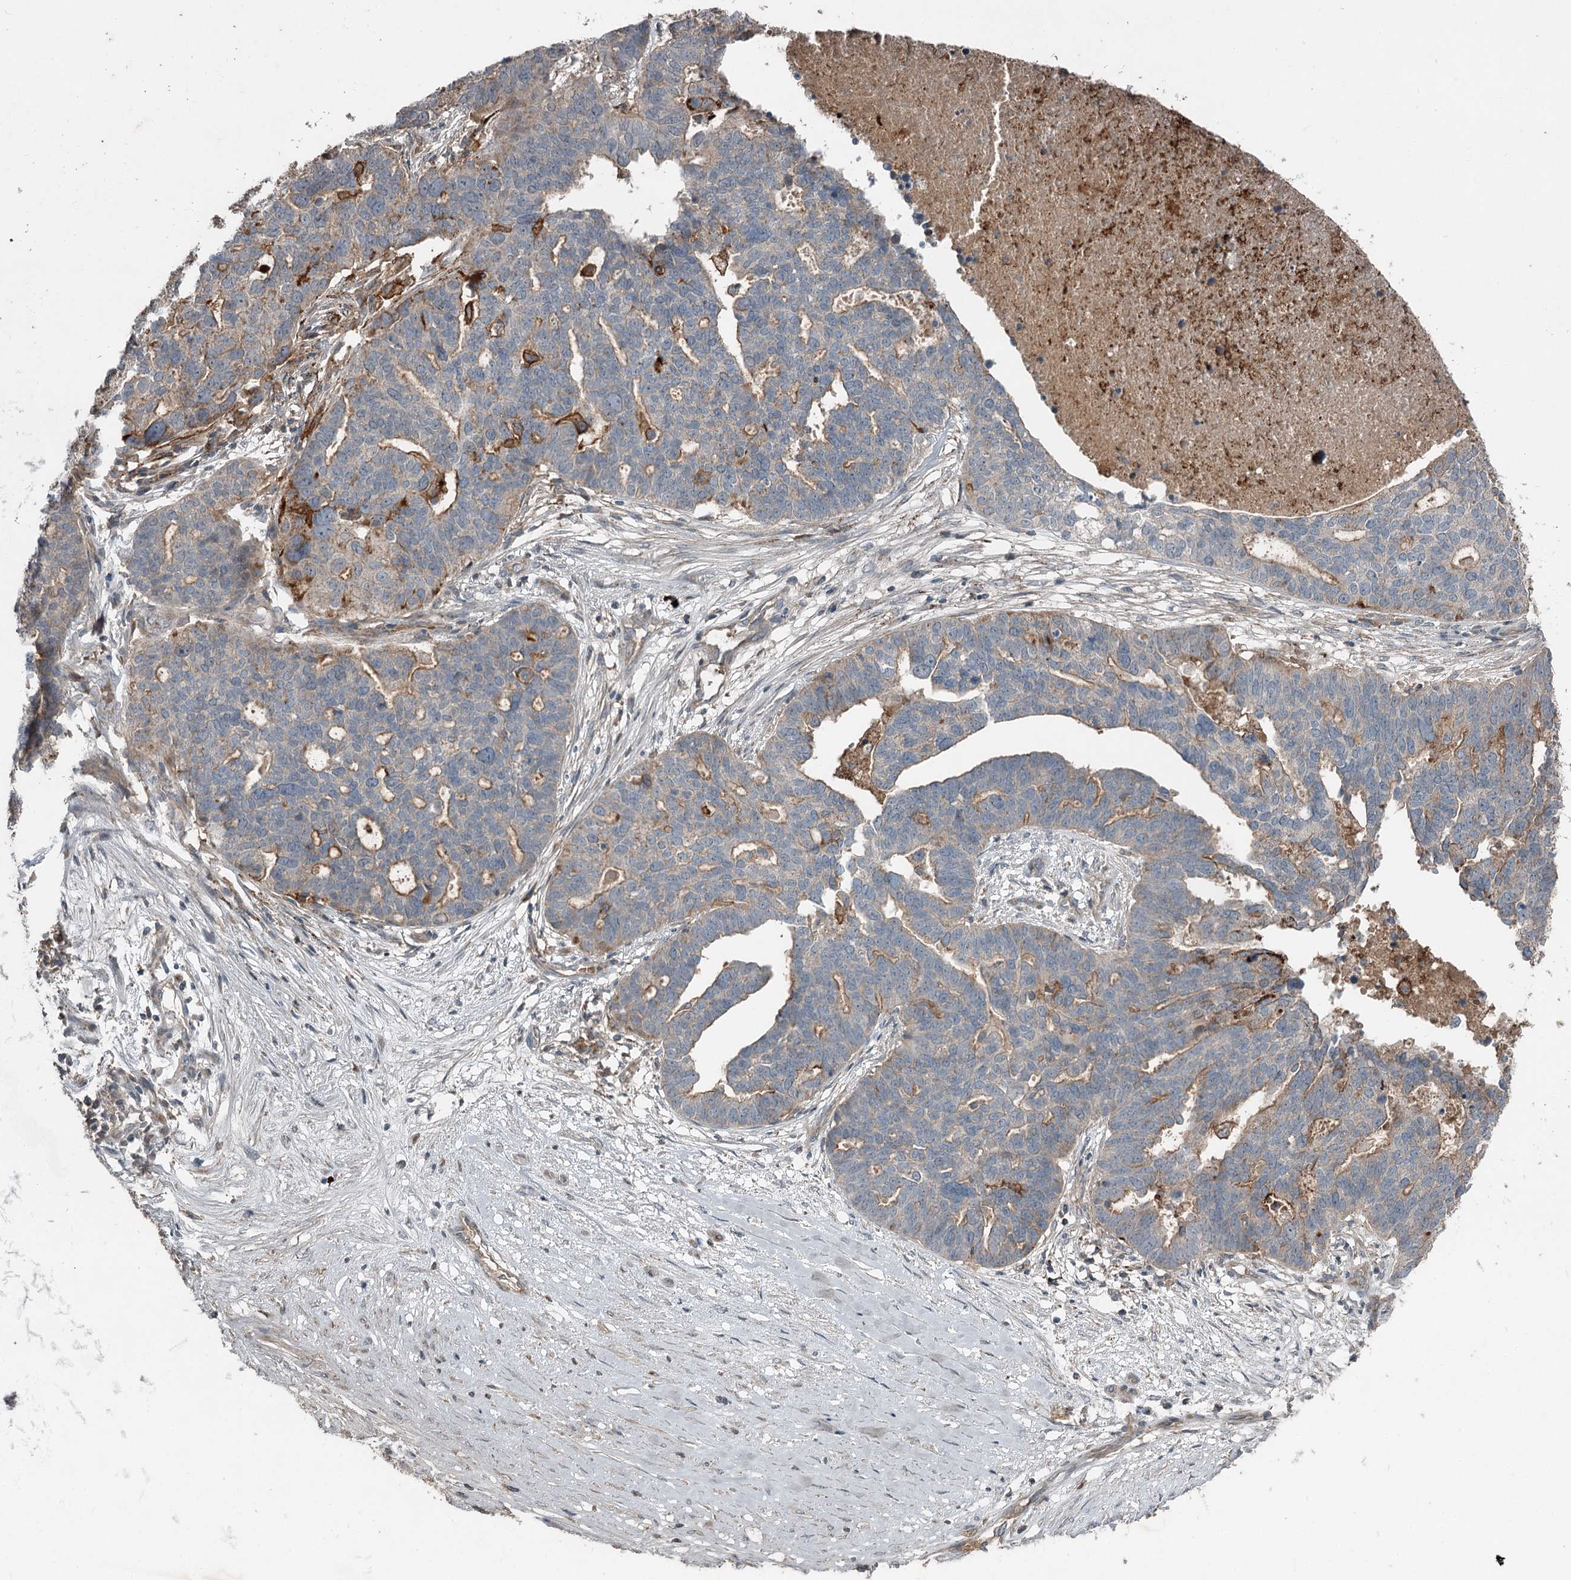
{"staining": {"intensity": "moderate", "quantity": "<25%", "location": "cytoplasmic/membranous"}, "tissue": "ovarian cancer", "cell_type": "Tumor cells", "image_type": "cancer", "snomed": [{"axis": "morphology", "description": "Cystadenocarcinoma, serous, NOS"}, {"axis": "topography", "description": "Ovary"}], "caption": "Immunohistochemistry micrograph of human ovarian serous cystadenocarcinoma stained for a protein (brown), which shows low levels of moderate cytoplasmic/membranous expression in approximately <25% of tumor cells.", "gene": "SLC39A8", "patient": {"sex": "female", "age": 59}}